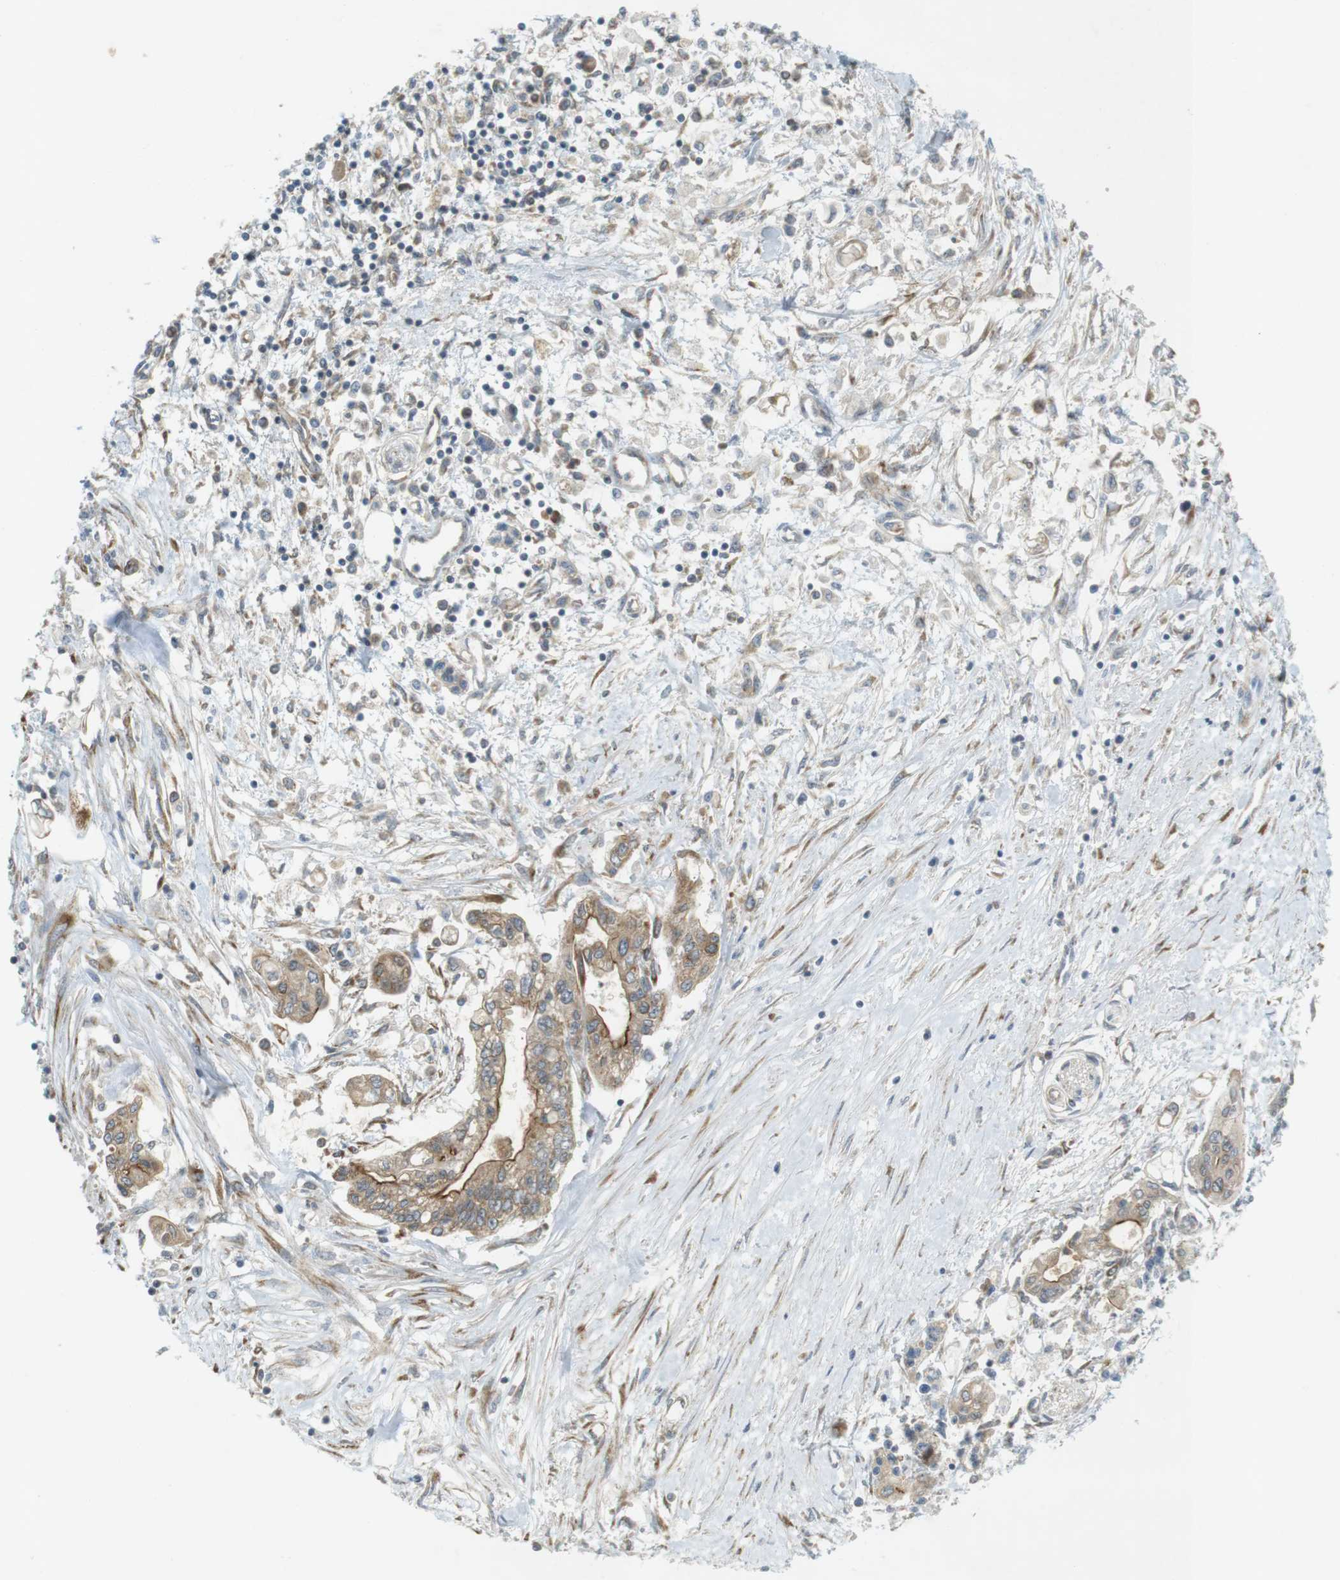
{"staining": {"intensity": "moderate", "quantity": ">75%", "location": "cytoplasmic/membranous,nuclear"}, "tissue": "pancreatic cancer", "cell_type": "Tumor cells", "image_type": "cancer", "snomed": [{"axis": "morphology", "description": "Normal tissue, NOS"}, {"axis": "topography", "description": "Pancreas"}], "caption": "Approximately >75% of tumor cells in human pancreatic cancer demonstrate moderate cytoplasmic/membranous and nuclear protein expression as visualized by brown immunohistochemical staining.", "gene": "SLC41A1", "patient": {"sex": "male", "age": 42}}